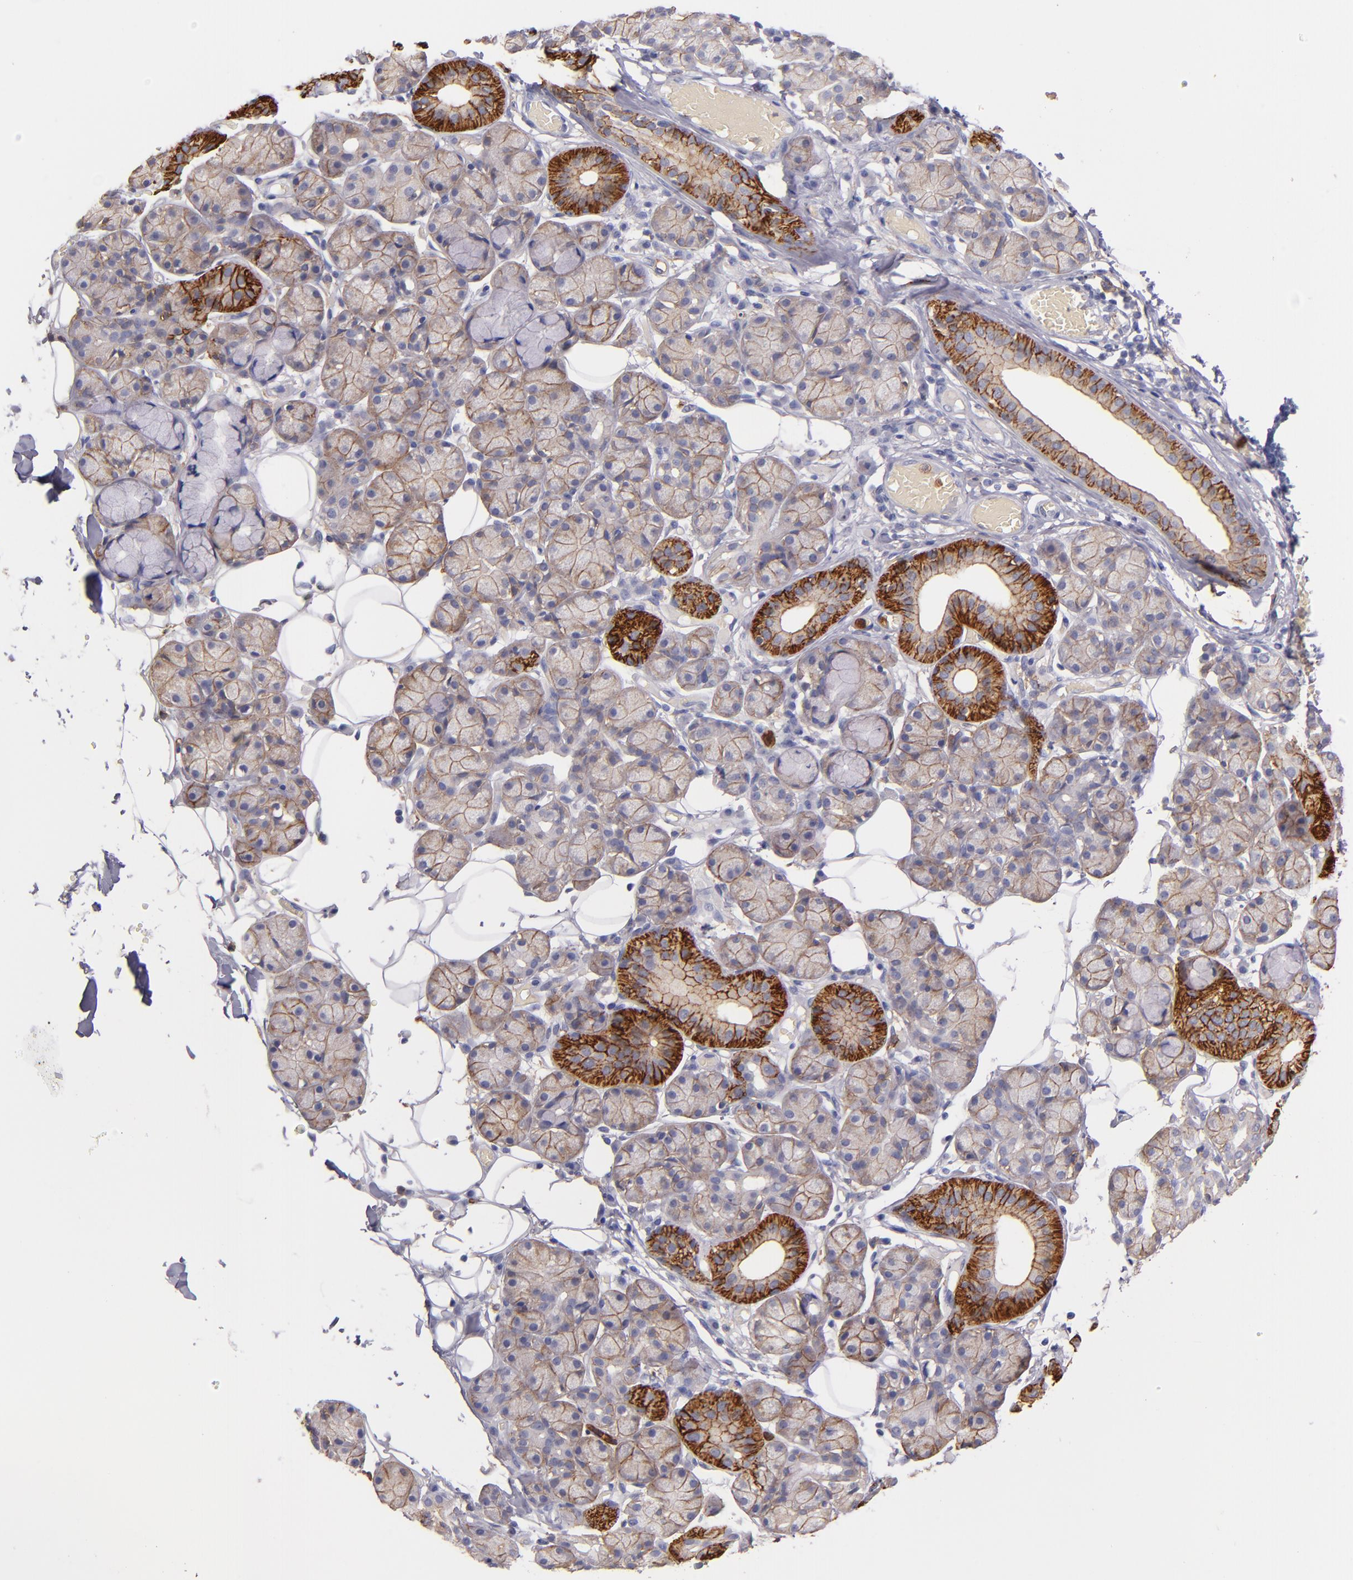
{"staining": {"intensity": "moderate", "quantity": "<25%", "location": "cytoplasmic/membranous"}, "tissue": "salivary gland", "cell_type": "Glandular cells", "image_type": "normal", "snomed": [{"axis": "morphology", "description": "Normal tissue, NOS"}, {"axis": "topography", "description": "Salivary gland"}], "caption": "Immunohistochemistry (DAB (3,3'-diaminobenzidine)) staining of normal human salivary gland demonstrates moderate cytoplasmic/membranous protein expression in about <25% of glandular cells.", "gene": "C5AR1", "patient": {"sex": "male", "age": 54}}